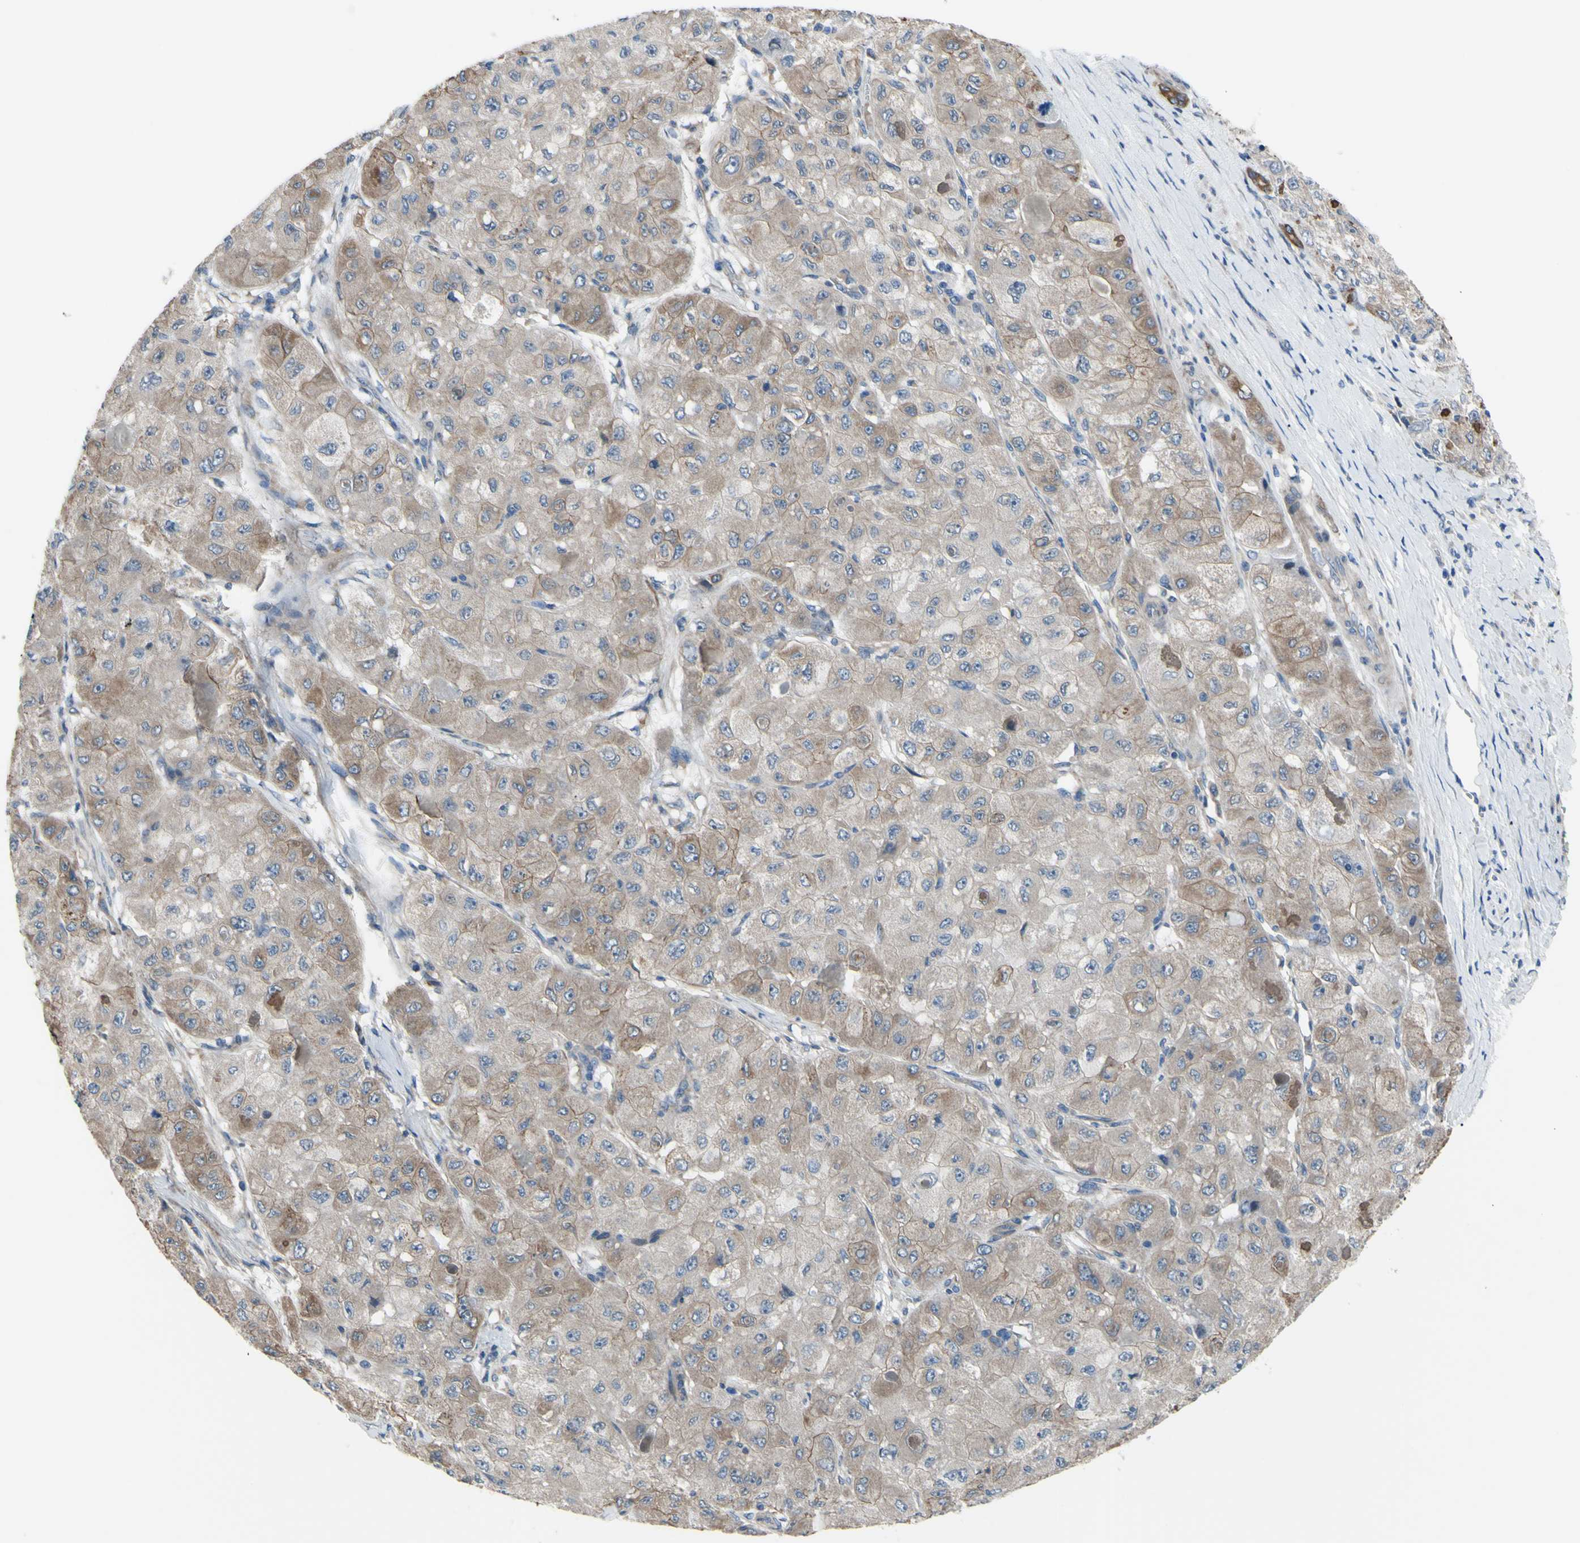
{"staining": {"intensity": "weak", "quantity": ">75%", "location": "cytoplasmic/membranous"}, "tissue": "liver cancer", "cell_type": "Tumor cells", "image_type": "cancer", "snomed": [{"axis": "morphology", "description": "Carcinoma, Hepatocellular, NOS"}, {"axis": "topography", "description": "Liver"}], "caption": "Human hepatocellular carcinoma (liver) stained with a protein marker shows weak staining in tumor cells.", "gene": "GRAMD2B", "patient": {"sex": "male", "age": 80}}